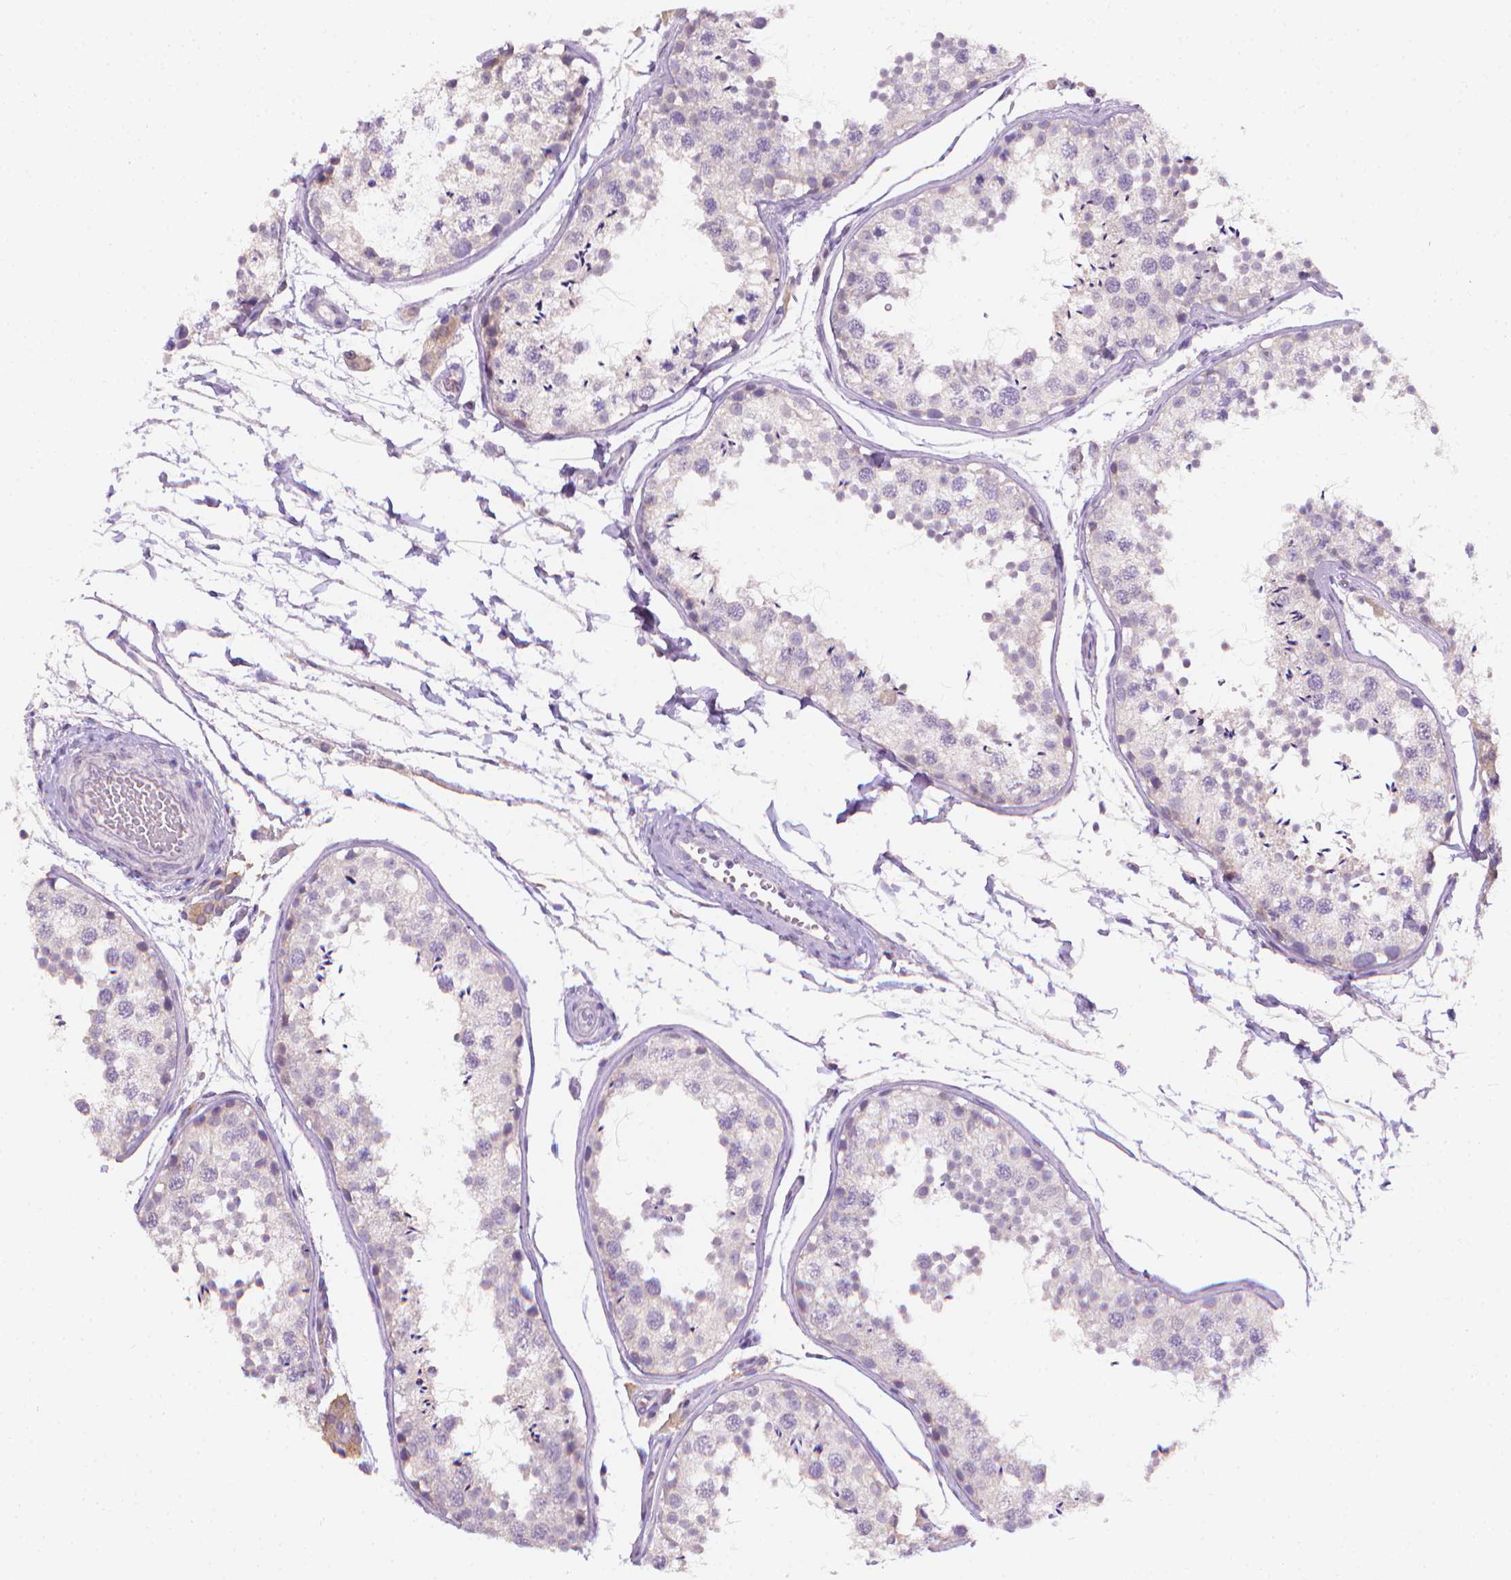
{"staining": {"intensity": "negative", "quantity": "none", "location": "none"}, "tissue": "testis", "cell_type": "Cells in seminiferous ducts", "image_type": "normal", "snomed": [{"axis": "morphology", "description": "Normal tissue, NOS"}, {"axis": "topography", "description": "Testis"}], "caption": "A micrograph of testis stained for a protein demonstrates no brown staining in cells in seminiferous ducts.", "gene": "FASN", "patient": {"sex": "male", "age": 29}}